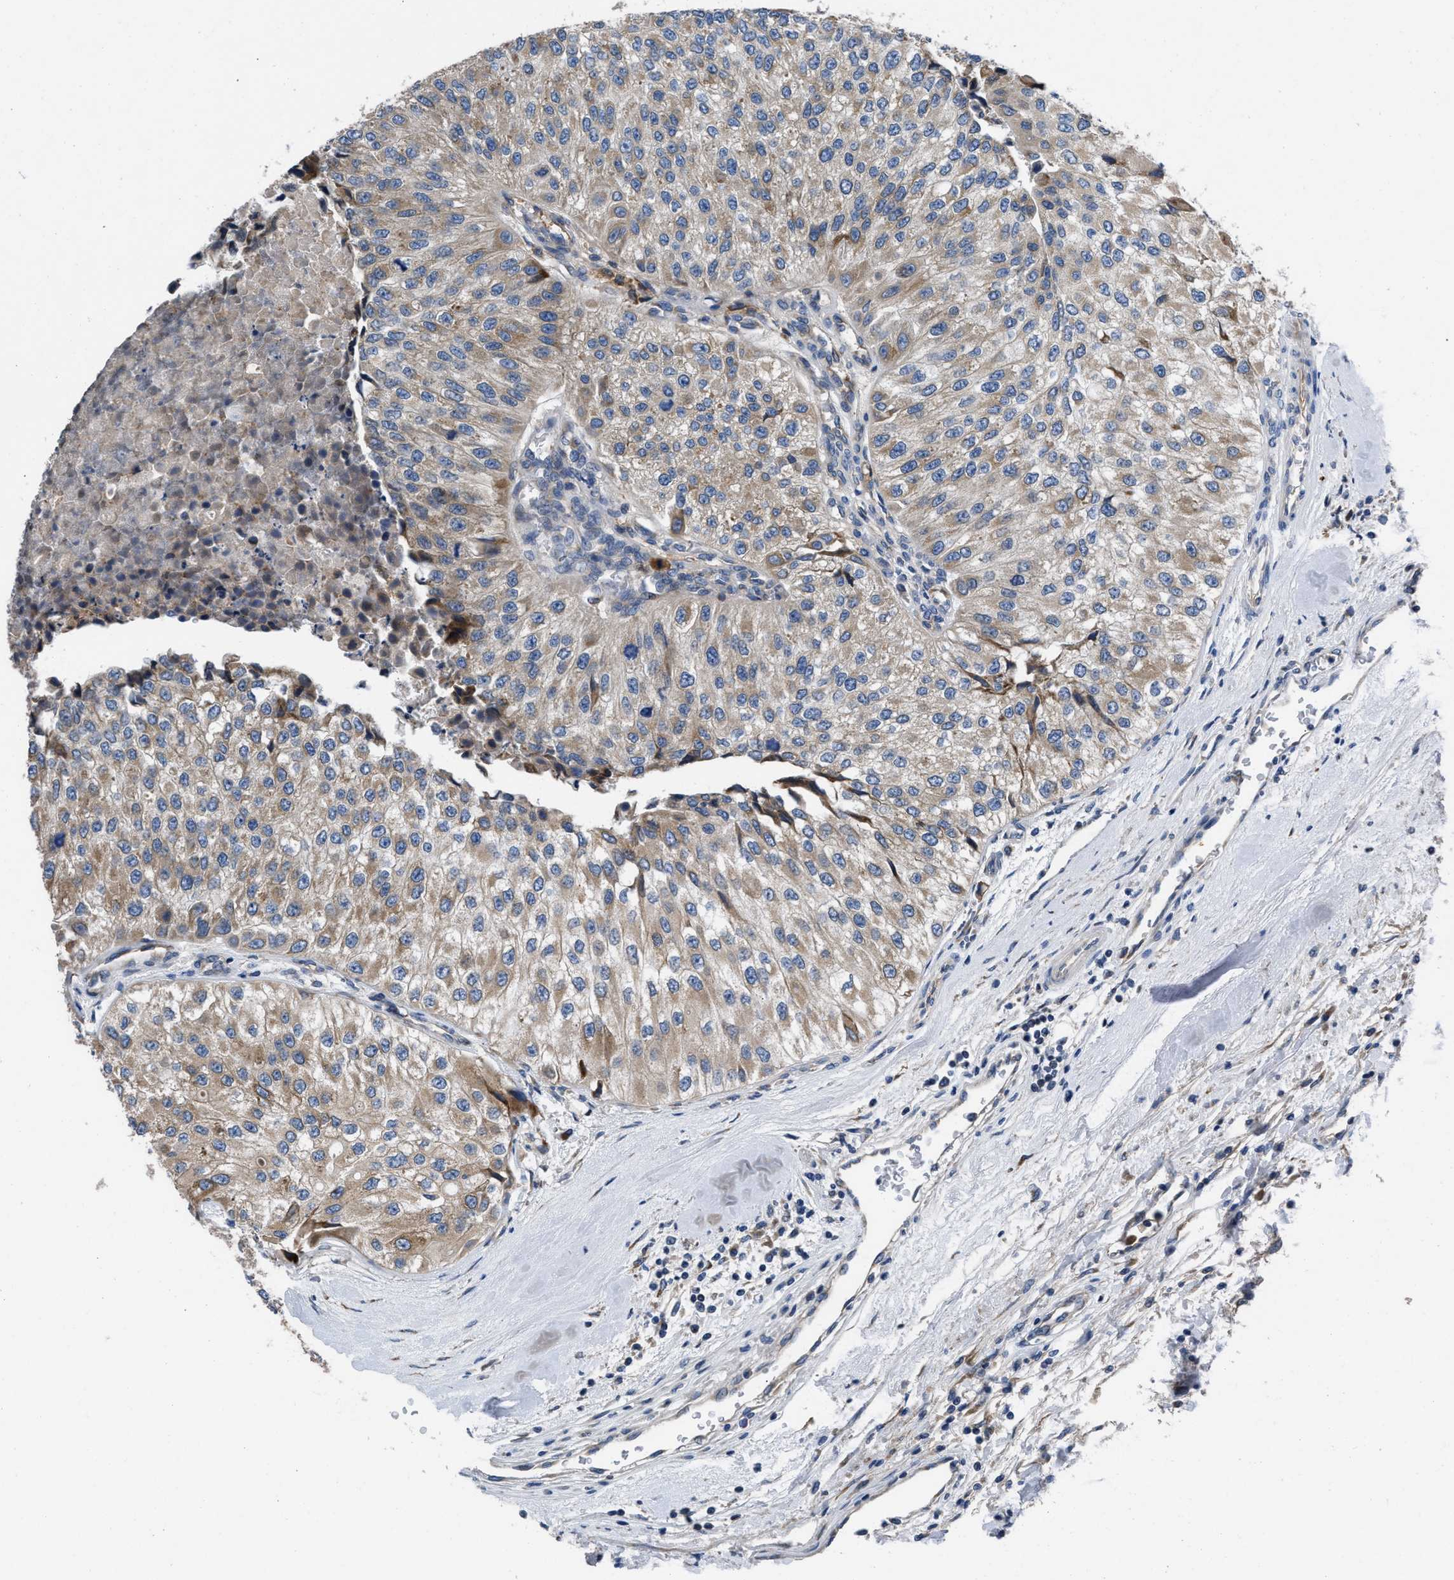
{"staining": {"intensity": "moderate", "quantity": ">75%", "location": "cytoplasmic/membranous"}, "tissue": "urothelial cancer", "cell_type": "Tumor cells", "image_type": "cancer", "snomed": [{"axis": "morphology", "description": "Urothelial carcinoma, High grade"}, {"axis": "topography", "description": "Kidney"}, {"axis": "topography", "description": "Urinary bladder"}], "caption": "Protein staining of urothelial cancer tissue reveals moderate cytoplasmic/membranous positivity in approximately >75% of tumor cells.", "gene": "GGCX", "patient": {"sex": "male", "age": 77}}